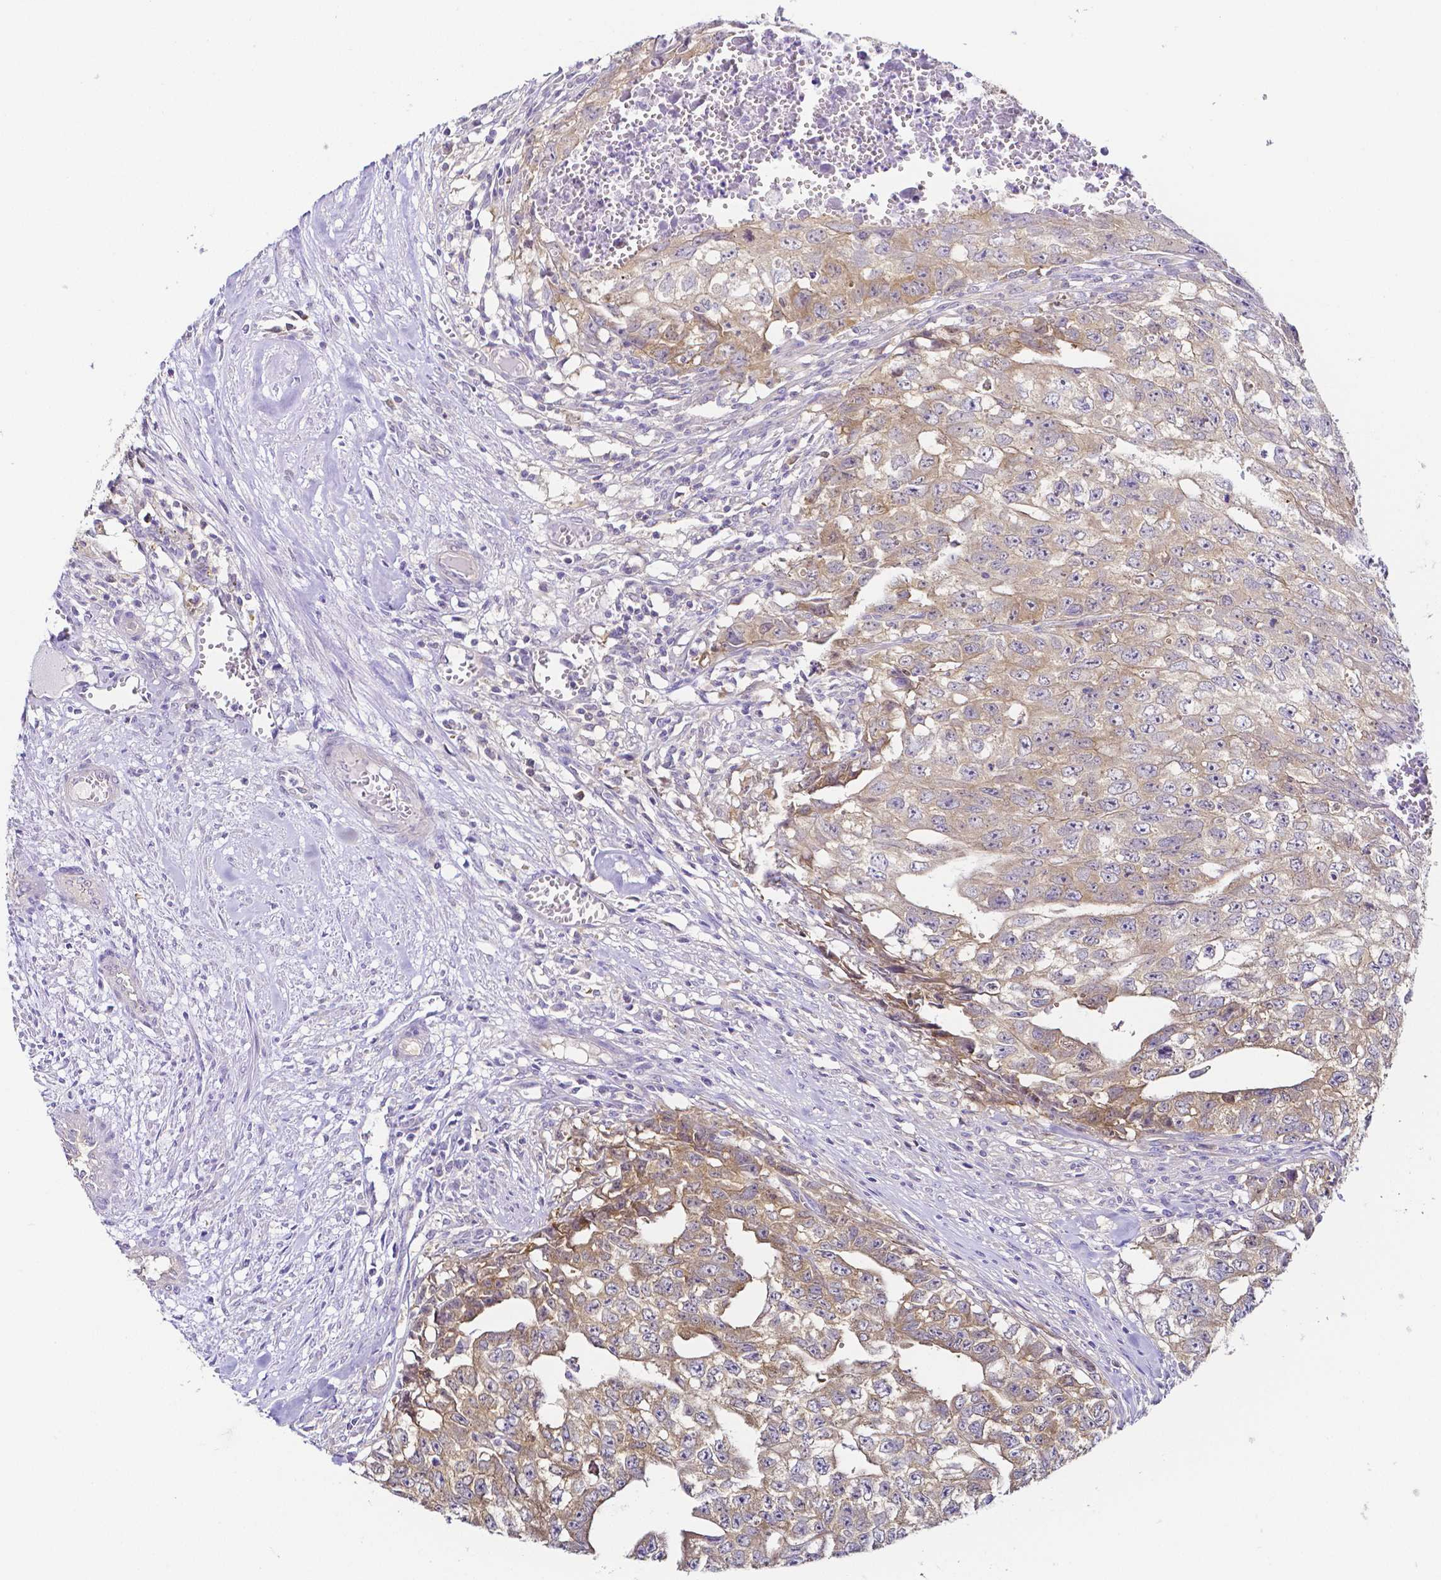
{"staining": {"intensity": "weak", "quantity": ">75%", "location": "cytoplasmic/membranous"}, "tissue": "testis cancer", "cell_type": "Tumor cells", "image_type": "cancer", "snomed": [{"axis": "morphology", "description": "Carcinoma, Embryonal, NOS"}, {"axis": "morphology", "description": "Teratoma, malignant, NOS"}, {"axis": "topography", "description": "Testis"}], "caption": "Human testis cancer (embryonal carcinoma) stained with a protein marker shows weak staining in tumor cells.", "gene": "PKP3", "patient": {"sex": "male", "age": 24}}